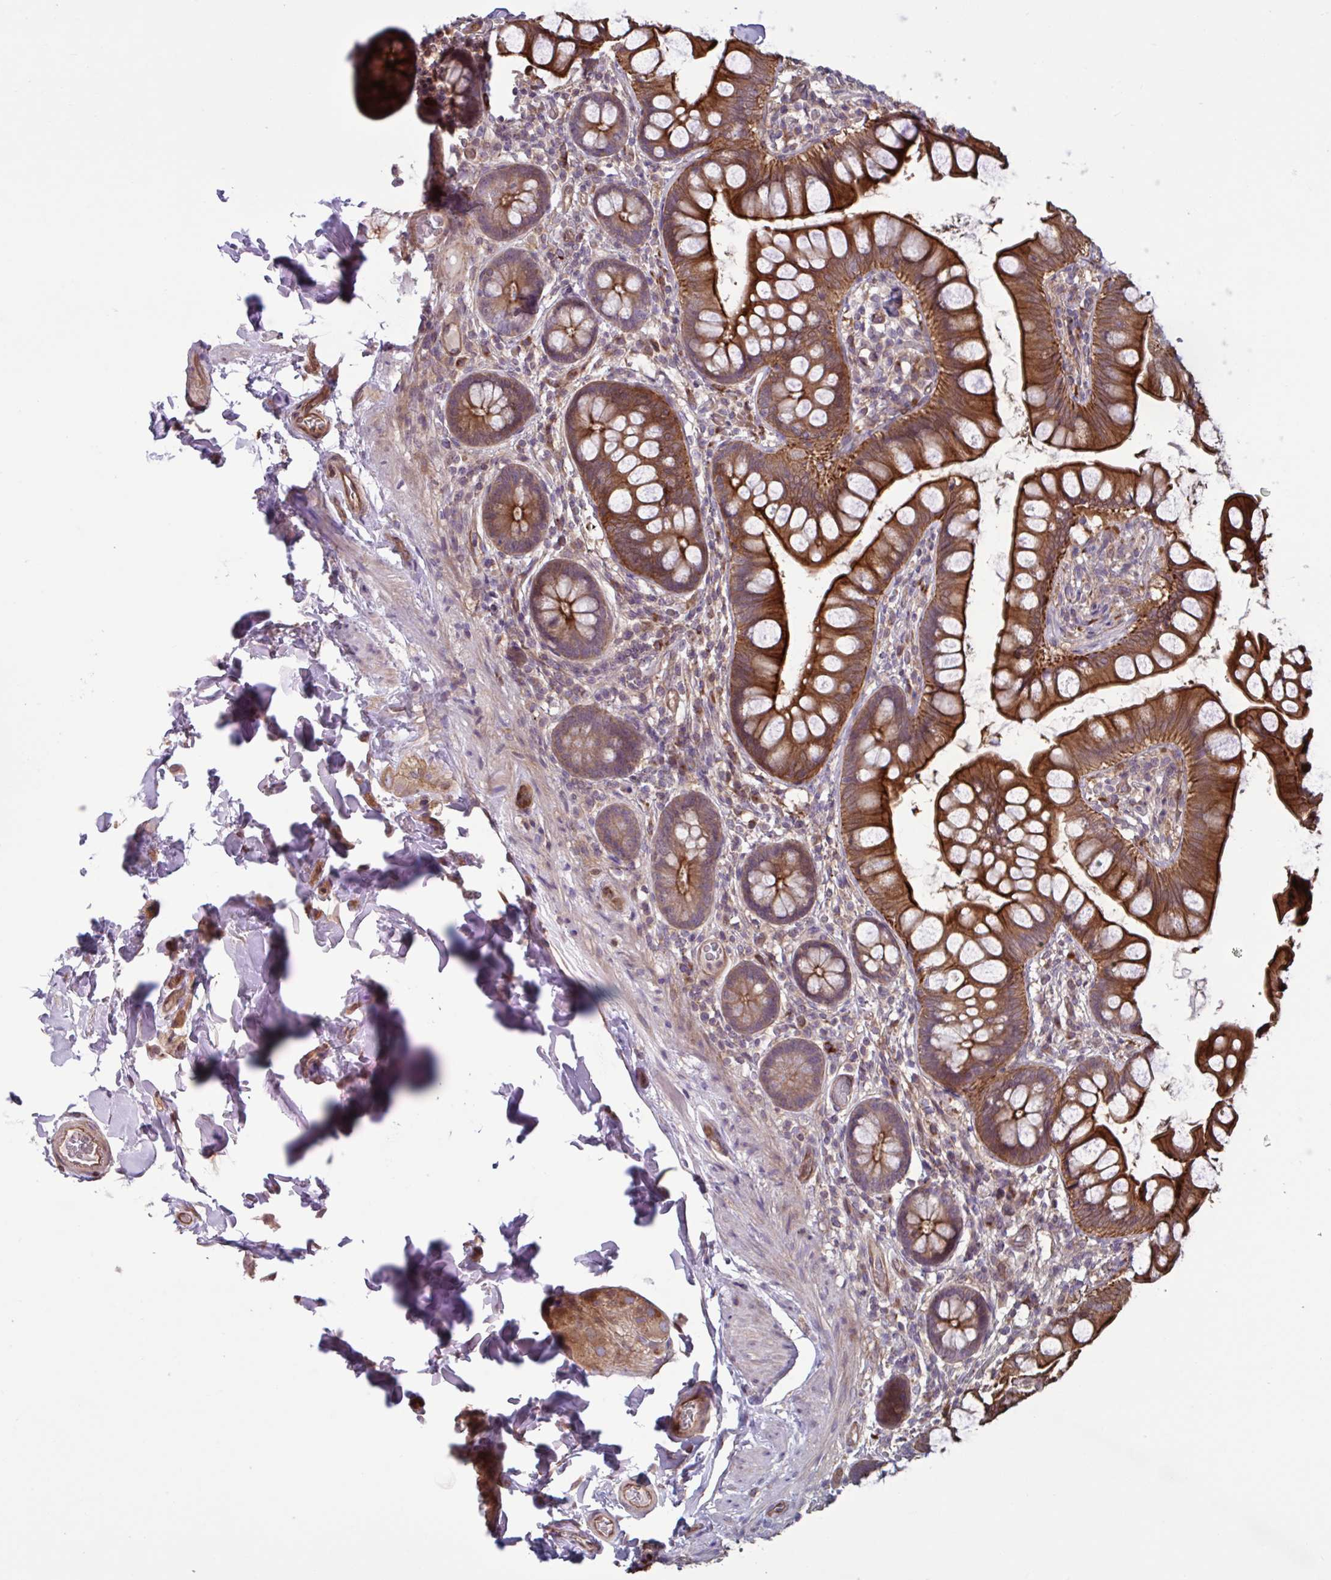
{"staining": {"intensity": "strong", "quantity": ">75%", "location": "cytoplasmic/membranous"}, "tissue": "small intestine", "cell_type": "Glandular cells", "image_type": "normal", "snomed": [{"axis": "morphology", "description": "Normal tissue, NOS"}, {"axis": "topography", "description": "Small intestine"}], "caption": "Immunohistochemistry (DAB) staining of unremarkable human small intestine demonstrates strong cytoplasmic/membranous protein expression in about >75% of glandular cells. (DAB = brown stain, brightfield microscopy at high magnification).", "gene": "GLTP", "patient": {"sex": "male", "age": 70}}